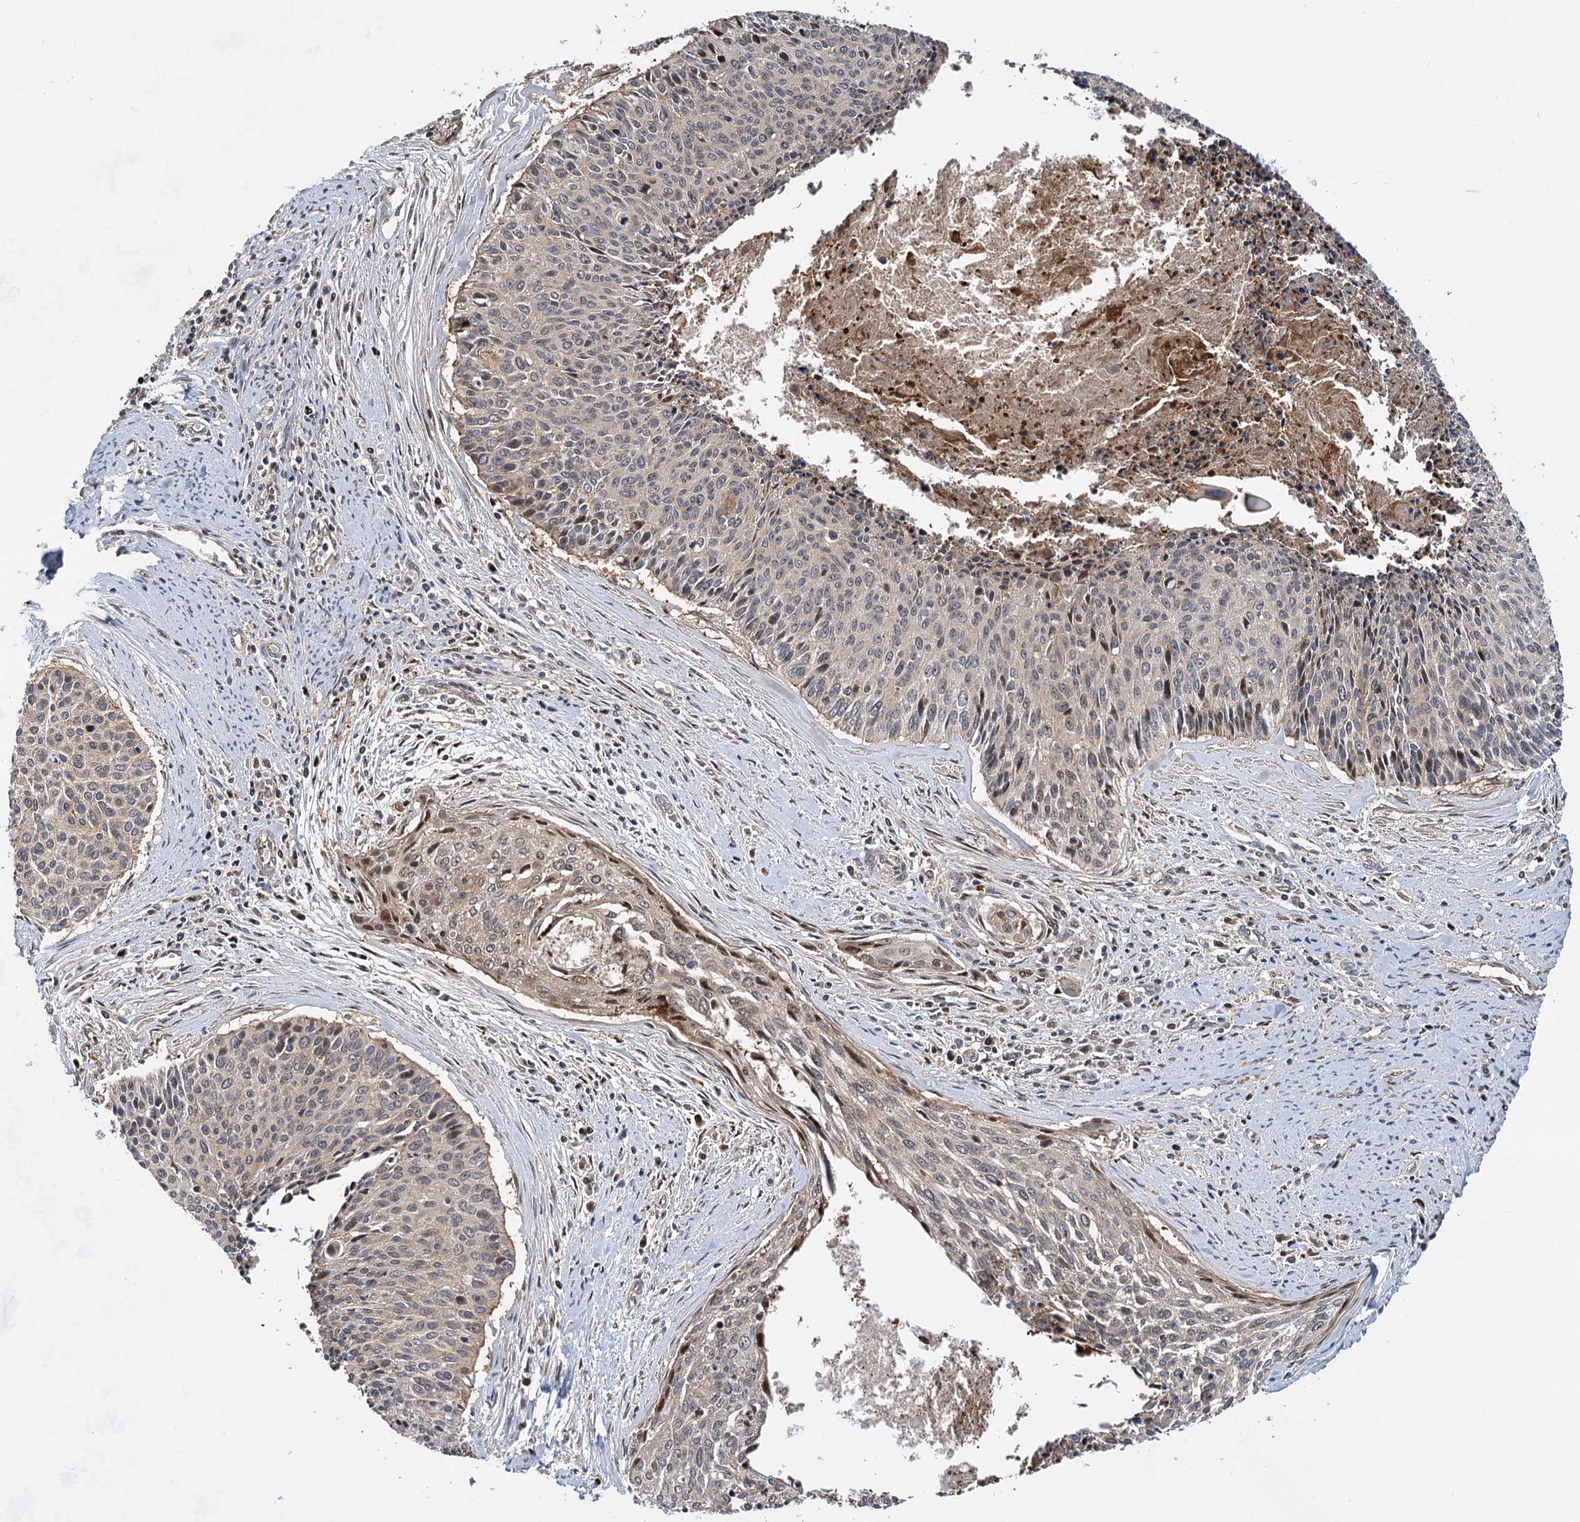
{"staining": {"intensity": "weak", "quantity": "<25%", "location": "nuclear"}, "tissue": "cervical cancer", "cell_type": "Tumor cells", "image_type": "cancer", "snomed": [{"axis": "morphology", "description": "Squamous cell carcinoma, NOS"}, {"axis": "topography", "description": "Cervix"}], "caption": "Immunohistochemical staining of human cervical cancer shows no significant staining in tumor cells. The staining was performed using DAB to visualize the protein expression in brown, while the nuclei were stained in blue with hematoxylin (Magnification: 20x).", "gene": "GPBP1", "patient": {"sex": "female", "age": 55}}